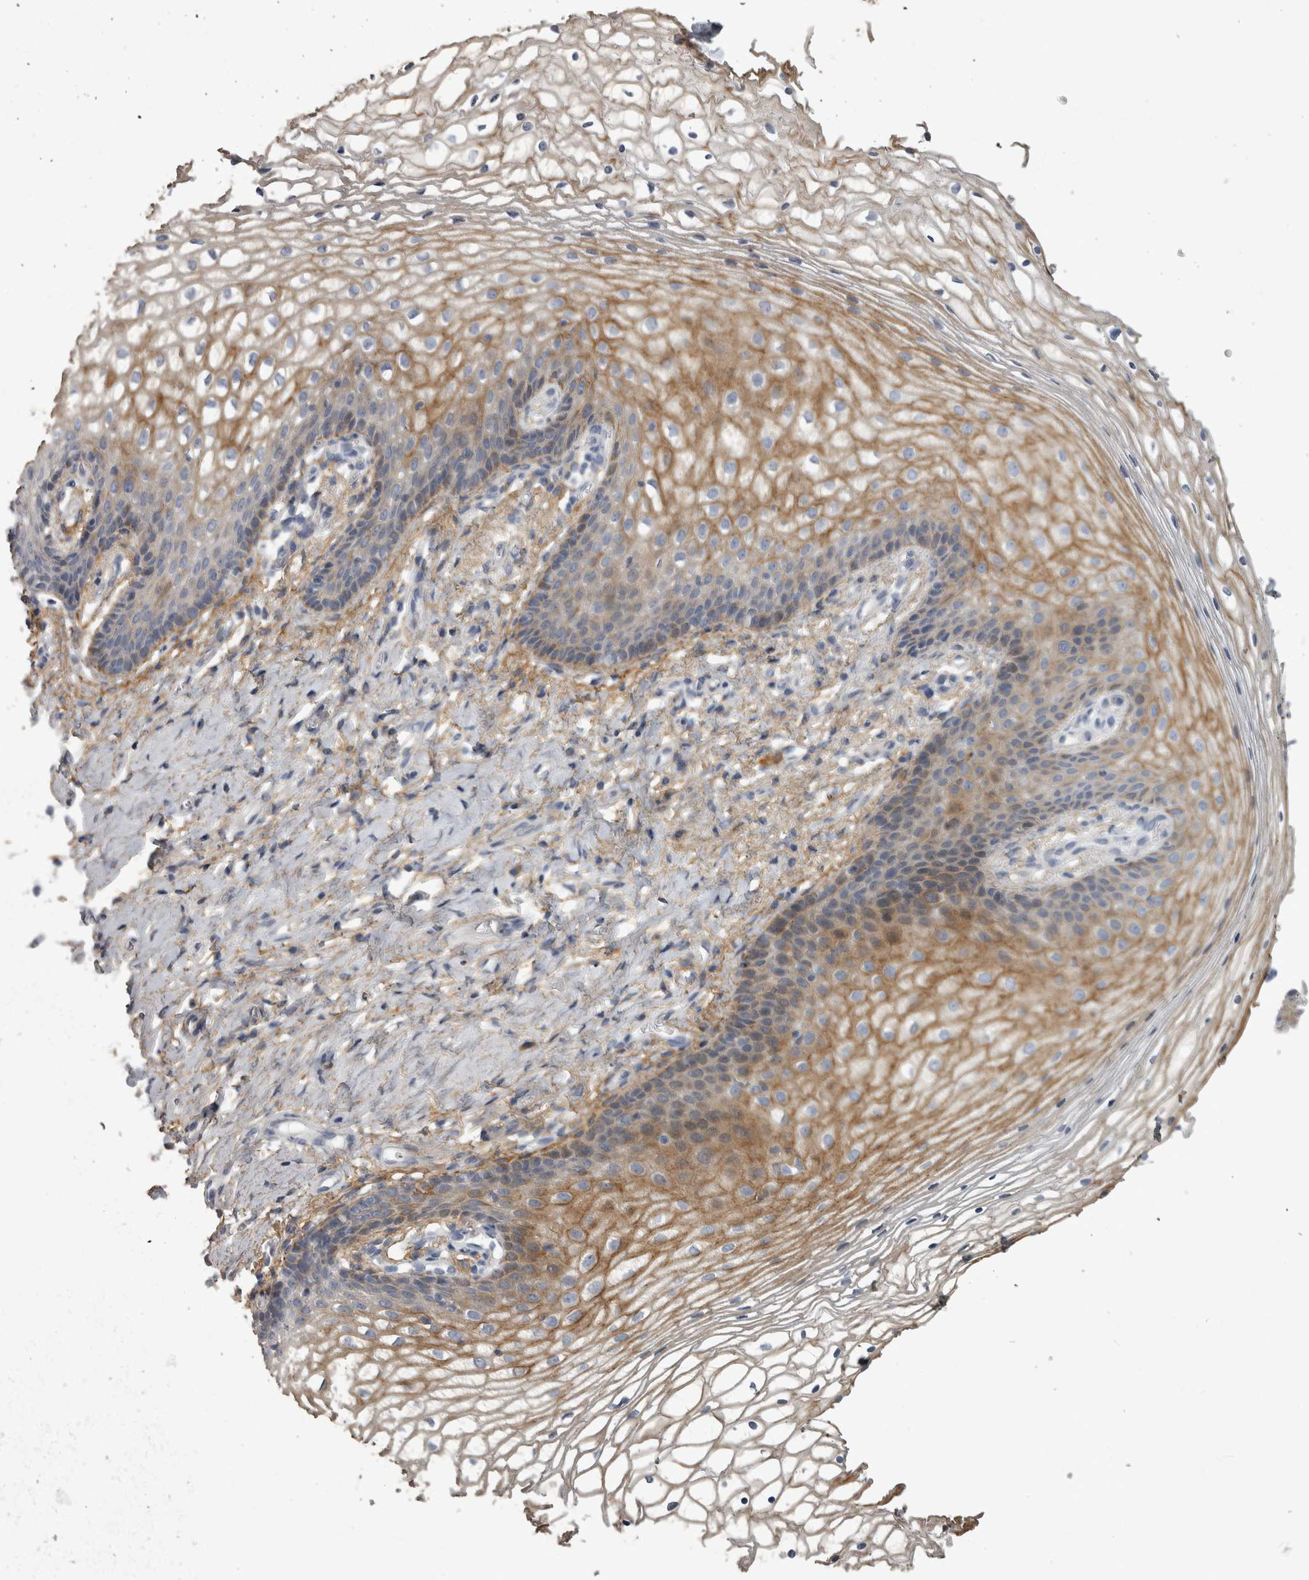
{"staining": {"intensity": "moderate", "quantity": "25%-75%", "location": "cytoplasmic/membranous"}, "tissue": "vagina", "cell_type": "Squamous epithelial cells", "image_type": "normal", "snomed": [{"axis": "morphology", "description": "Normal tissue, NOS"}, {"axis": "topography", "description": "Vagina"}], "caption": "Vagina was stained to show a protein in brown. There is medium levels of moderate cytoplasmic/membranous staining in about 25%-75% of squamous epithelial cells. (Brightfield microscopy of DAB IHC at high magnification).", "gene": "EFEMP2", "patient": {"sex": "female", "age": 60}}